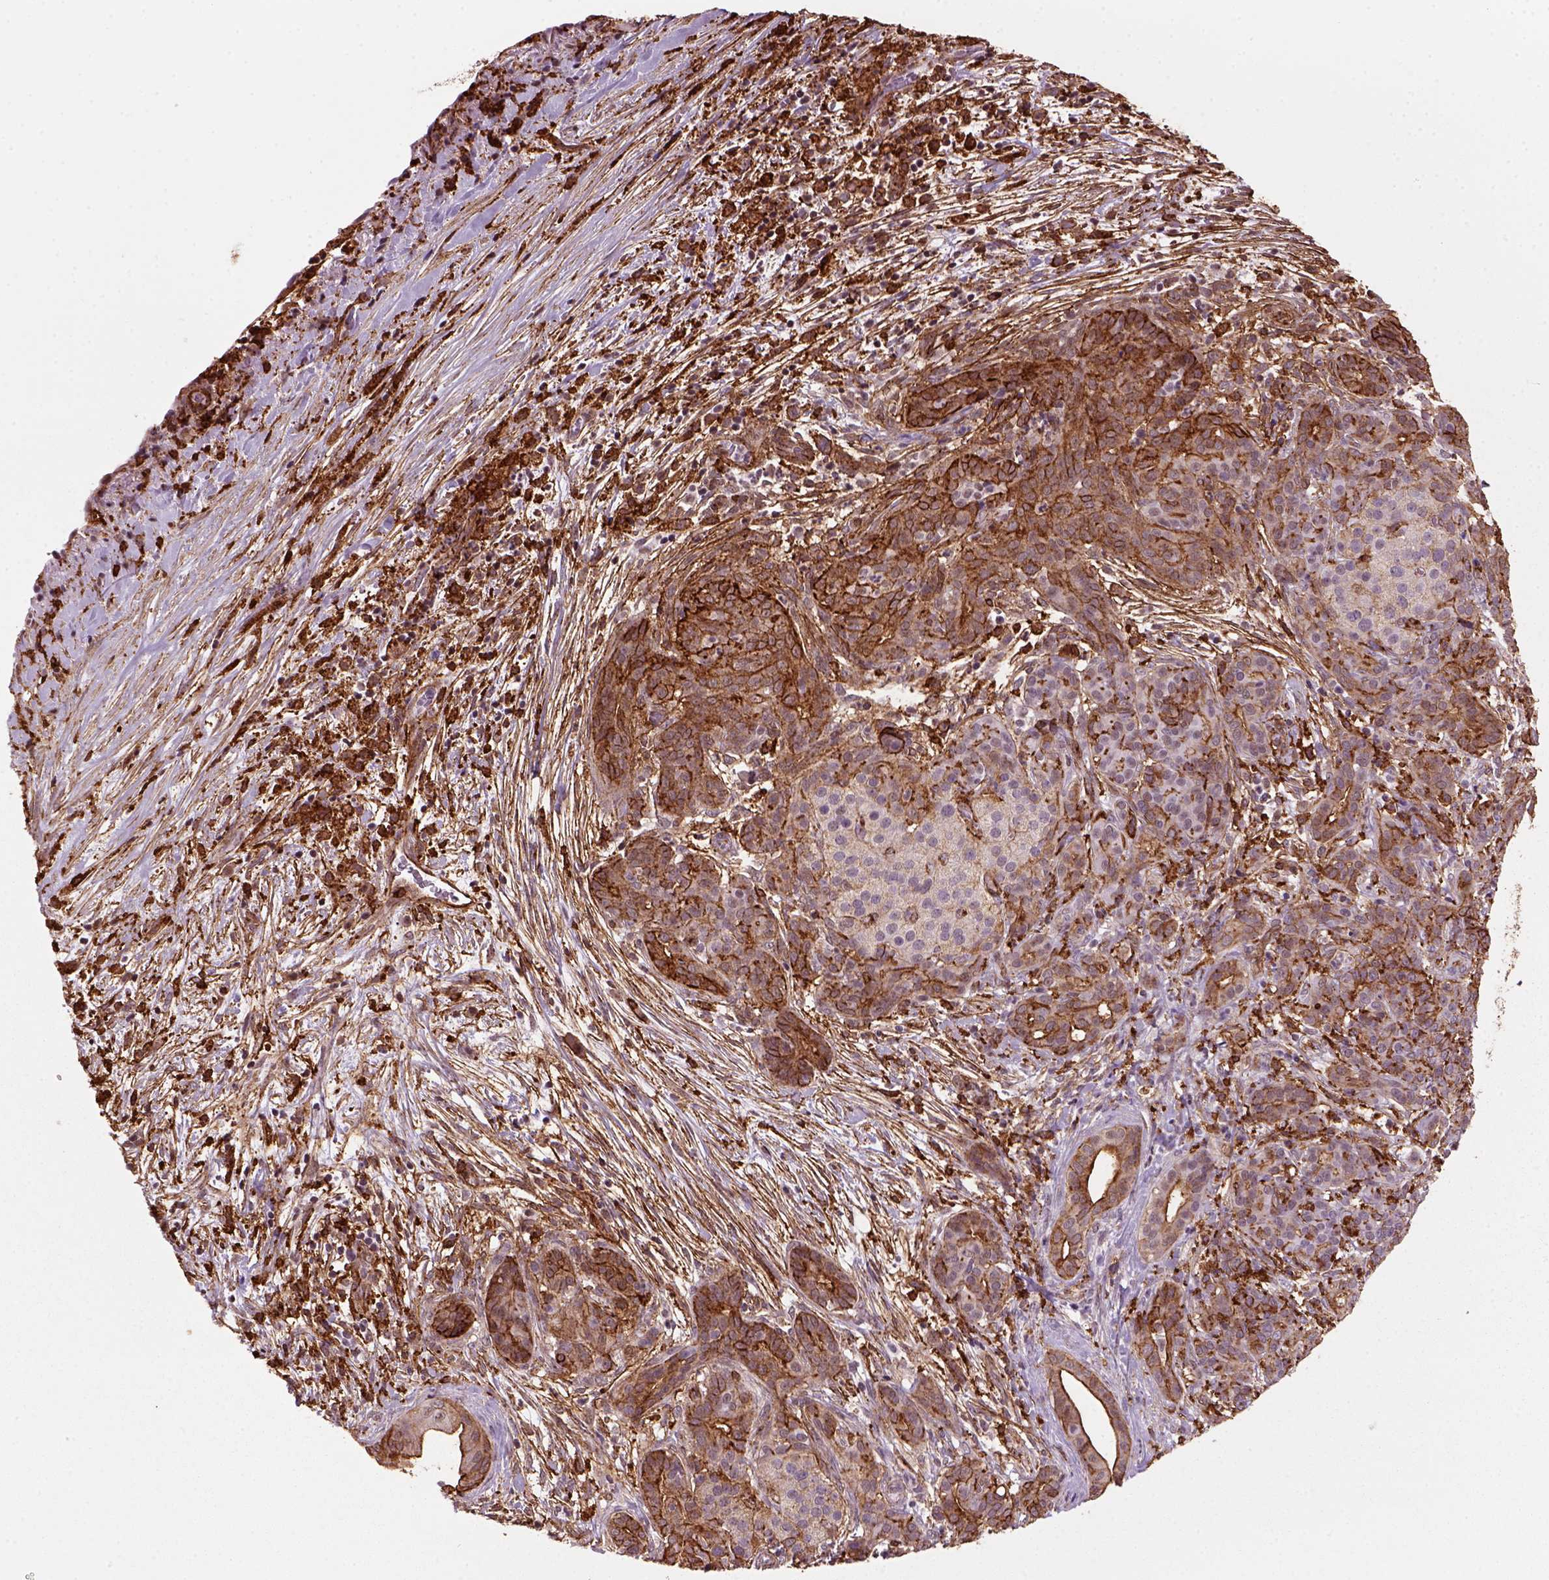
{"staining": {"intensity": "strong", "quantity": "25%-75%", "location": "cytoplasmic/membranous"}, "tissue": "pancreatic cancer", "cell_type": "Tumor cells", "image_type": "cancer", "snomed": [{"axis": "morphology", "description": "Adenocarcinoma, NOS"}, {"axis": "topography", "description": "Pancreas"}], "caption": "Immunohistochemistry of adenocarcinoma (pancreatic) reveals high levels of strong cytoplasmic/membranous positivity in approximately 25%-75% of tumor cells.", "gene": "MARCKS", "patient": {"sex": "male", "age": 44}}